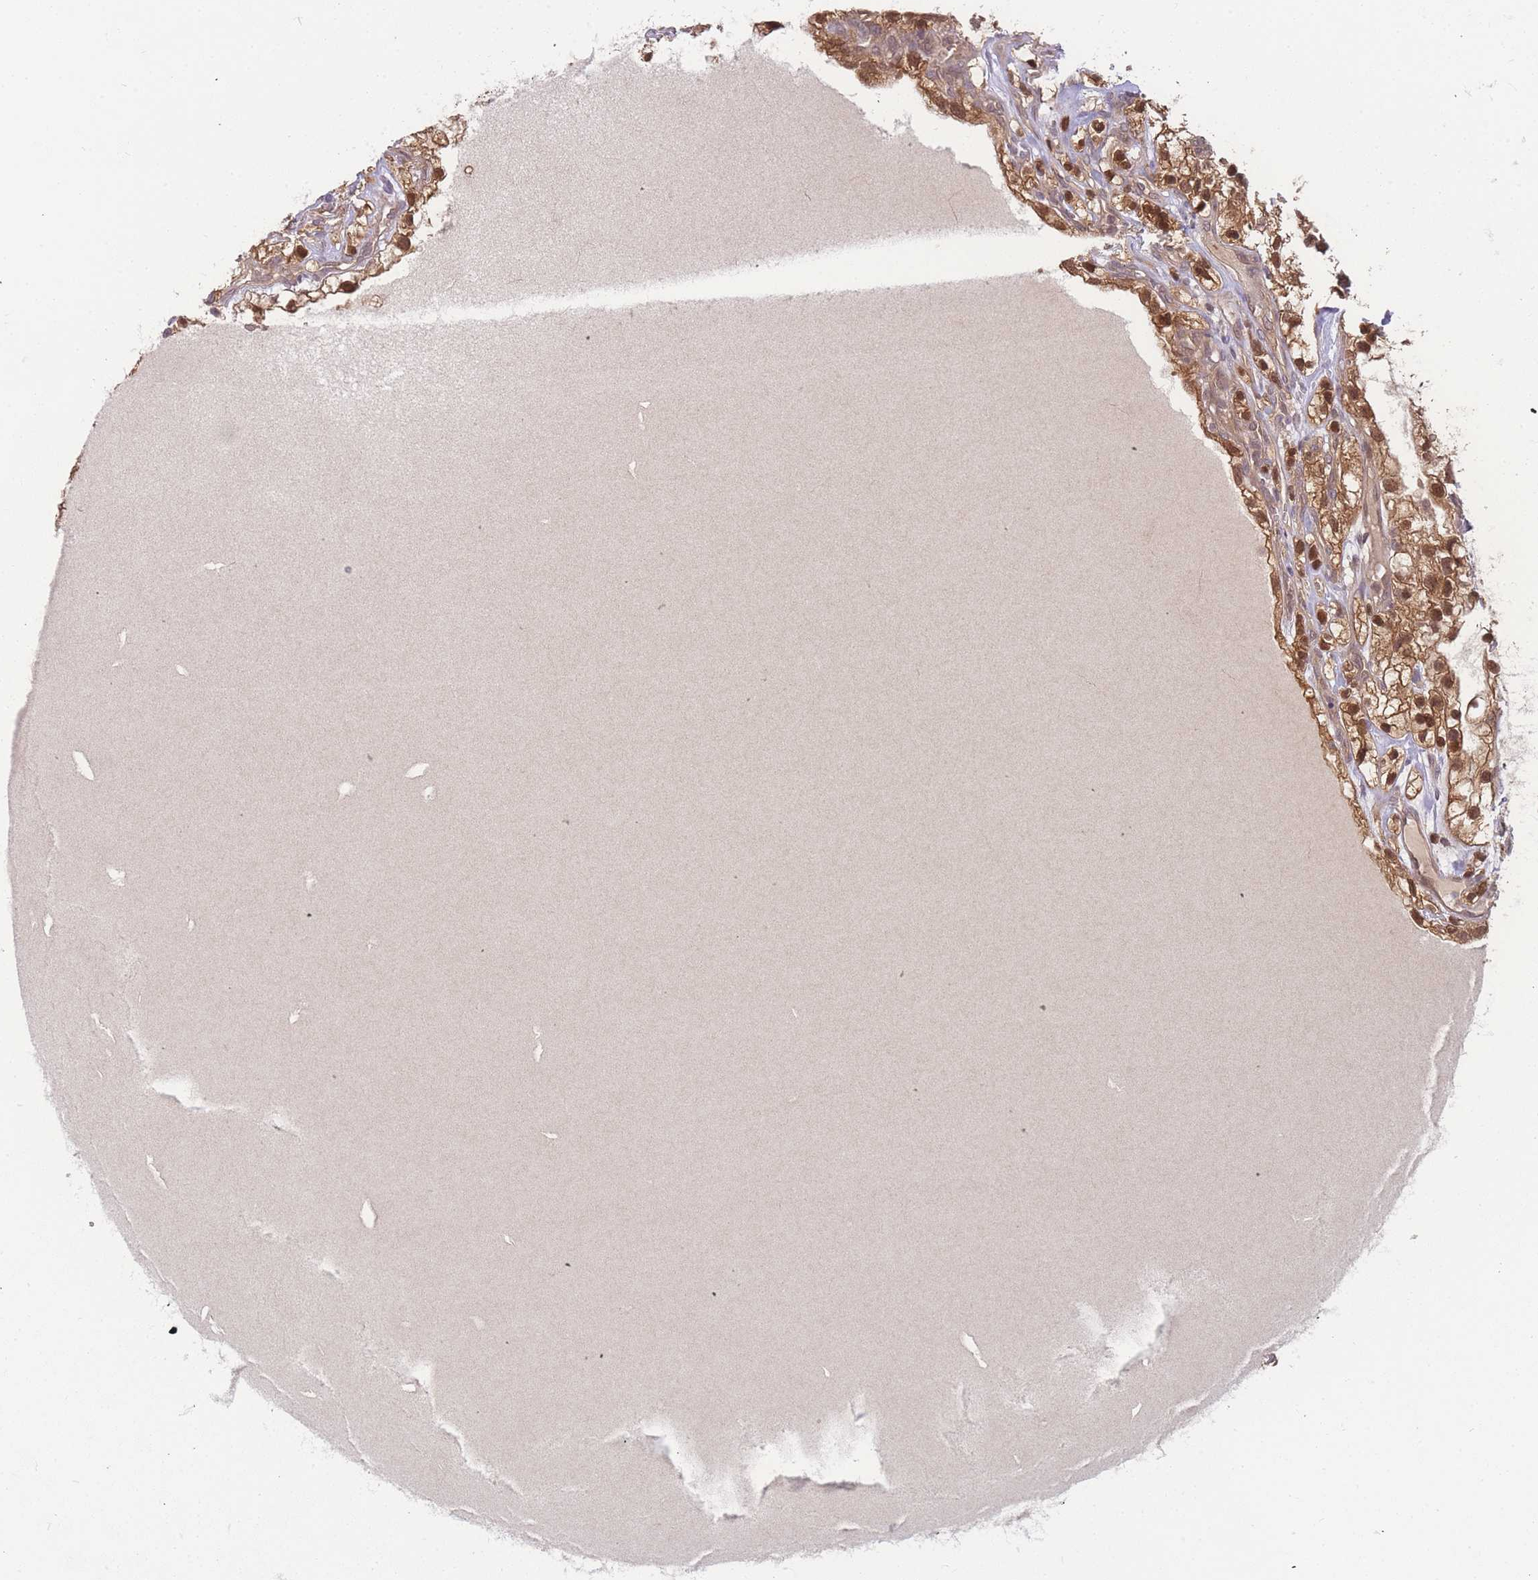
{"staining": {"intensity": "moderate", "quantity": ">75%", "location": "cytoplasmic/membranous,nuclear"}, "tissue": "renal cancer", "cell_type": "Tumor cells", "image_type": "cancer", "snomed": [{"axis": "morphology", "description": "Adenocarcinoma, NOS"}, {"axis": "topography", "description": "Kidney"}], "caption": "Tumor cells display medium levels of moderate cytoplasmic/membranous and nuclear positivity in approximately >75% of cells in human renal adenocarcinoma.", "gene": "KIAA1191", "patient": {"sex": "female", "age": 57}}